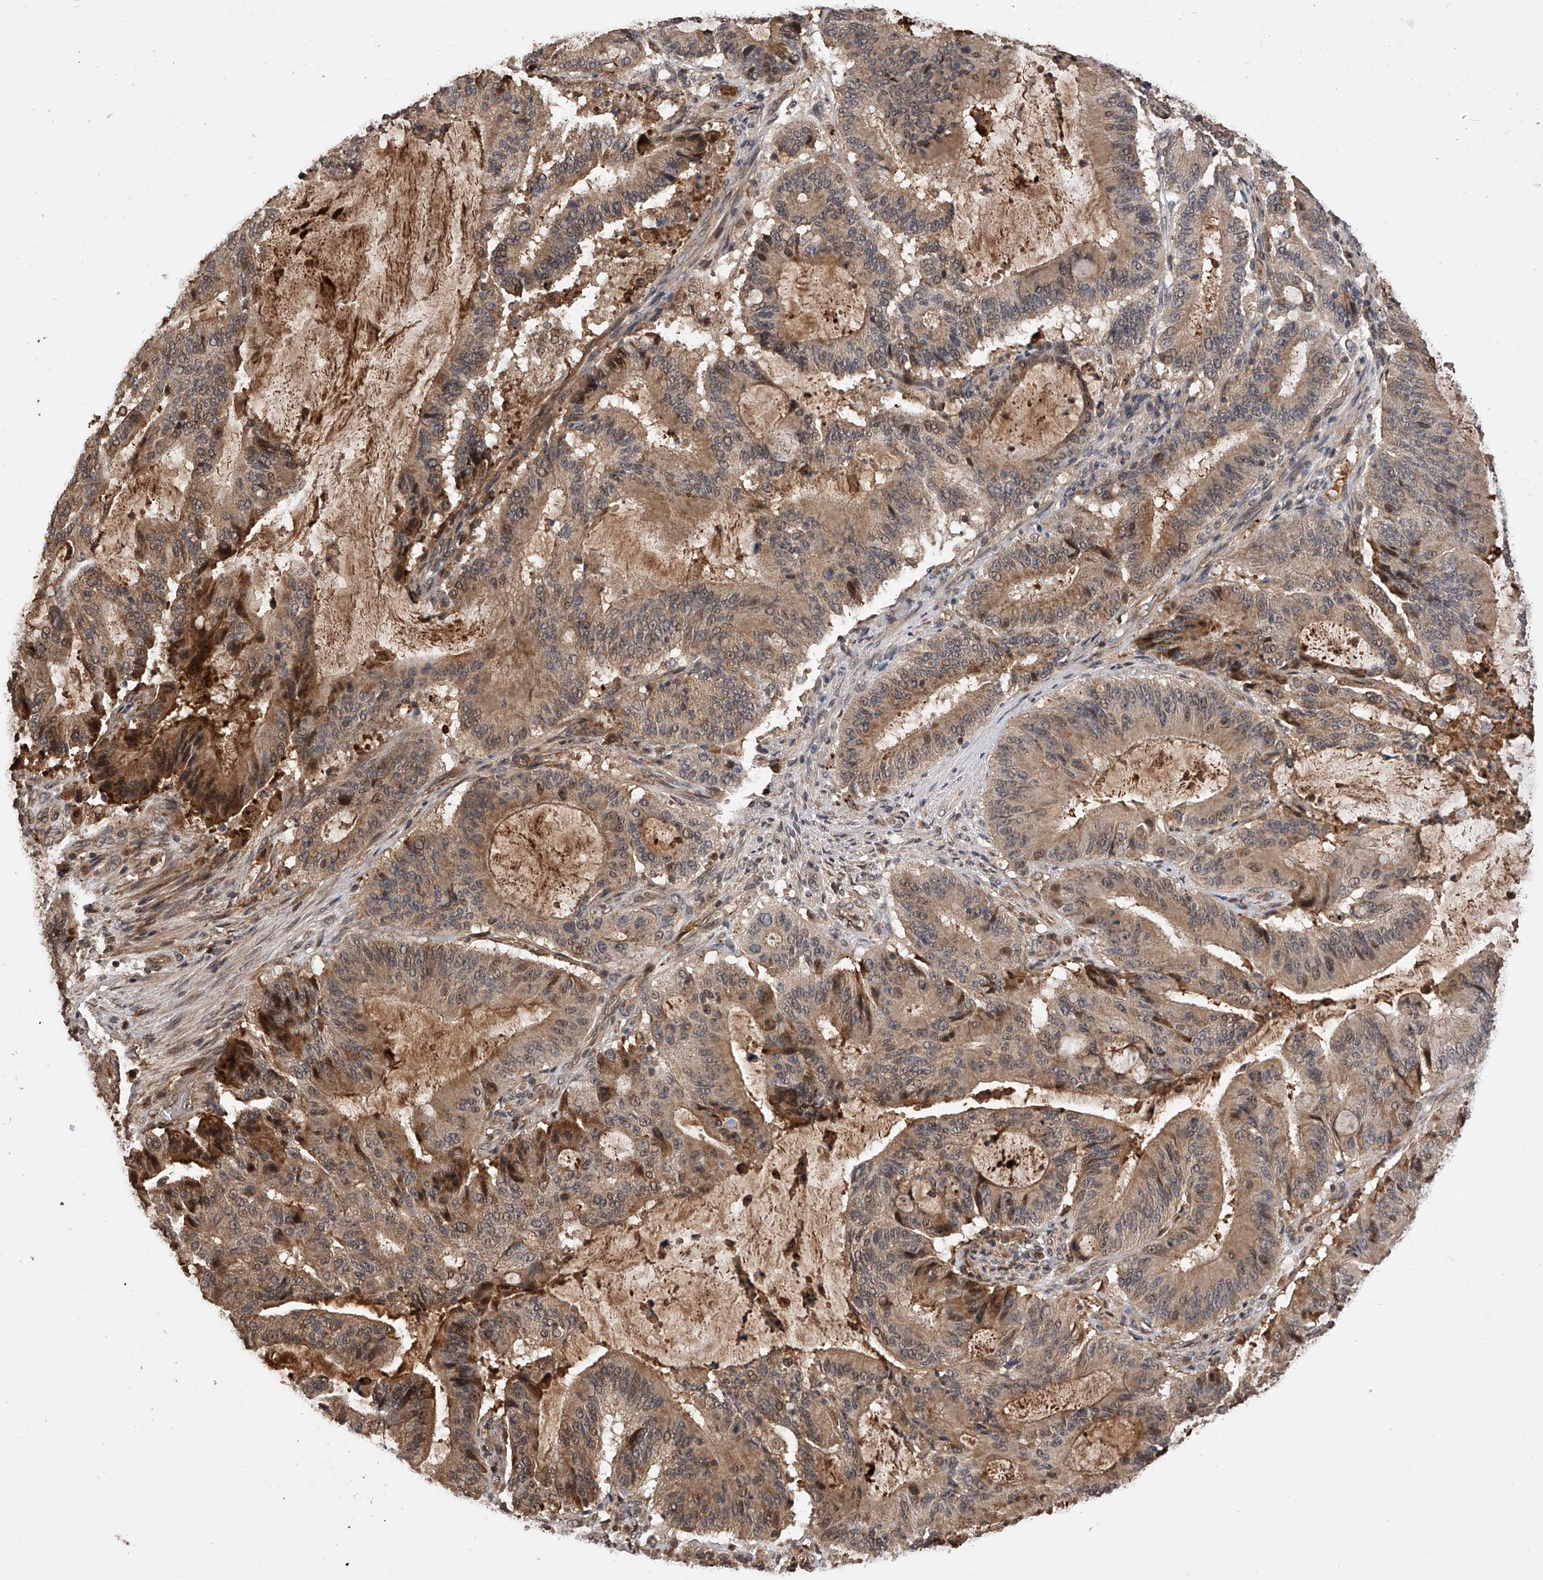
{"staining": {"intensity": "moderate", "quantity": ">75%", "location": "cytoplasmic/membranous"}, "tissue": "liver cancer", "cell_type": "Tumor cells", "image_type": "cancer", "snomed": [{"axis": "morphology", "description": "Normal tissue, NOS"}, {"axis": "morphology", "description": "Cholangiocarcinoma"}, {"axis": "topography", "description": "Liver"}, {"axis": "topography", "description": "Peripheral nerve tissue"}], "caption": "There is medium levels of moderate cytoplasmic/membranous staining in tumor cells of cholangiocarcinoma (liver), as demonstrated by immunohistochemical staining (brown color).", "gene": "CFAP410", "patient": {"sex": "female", "age": 73}}